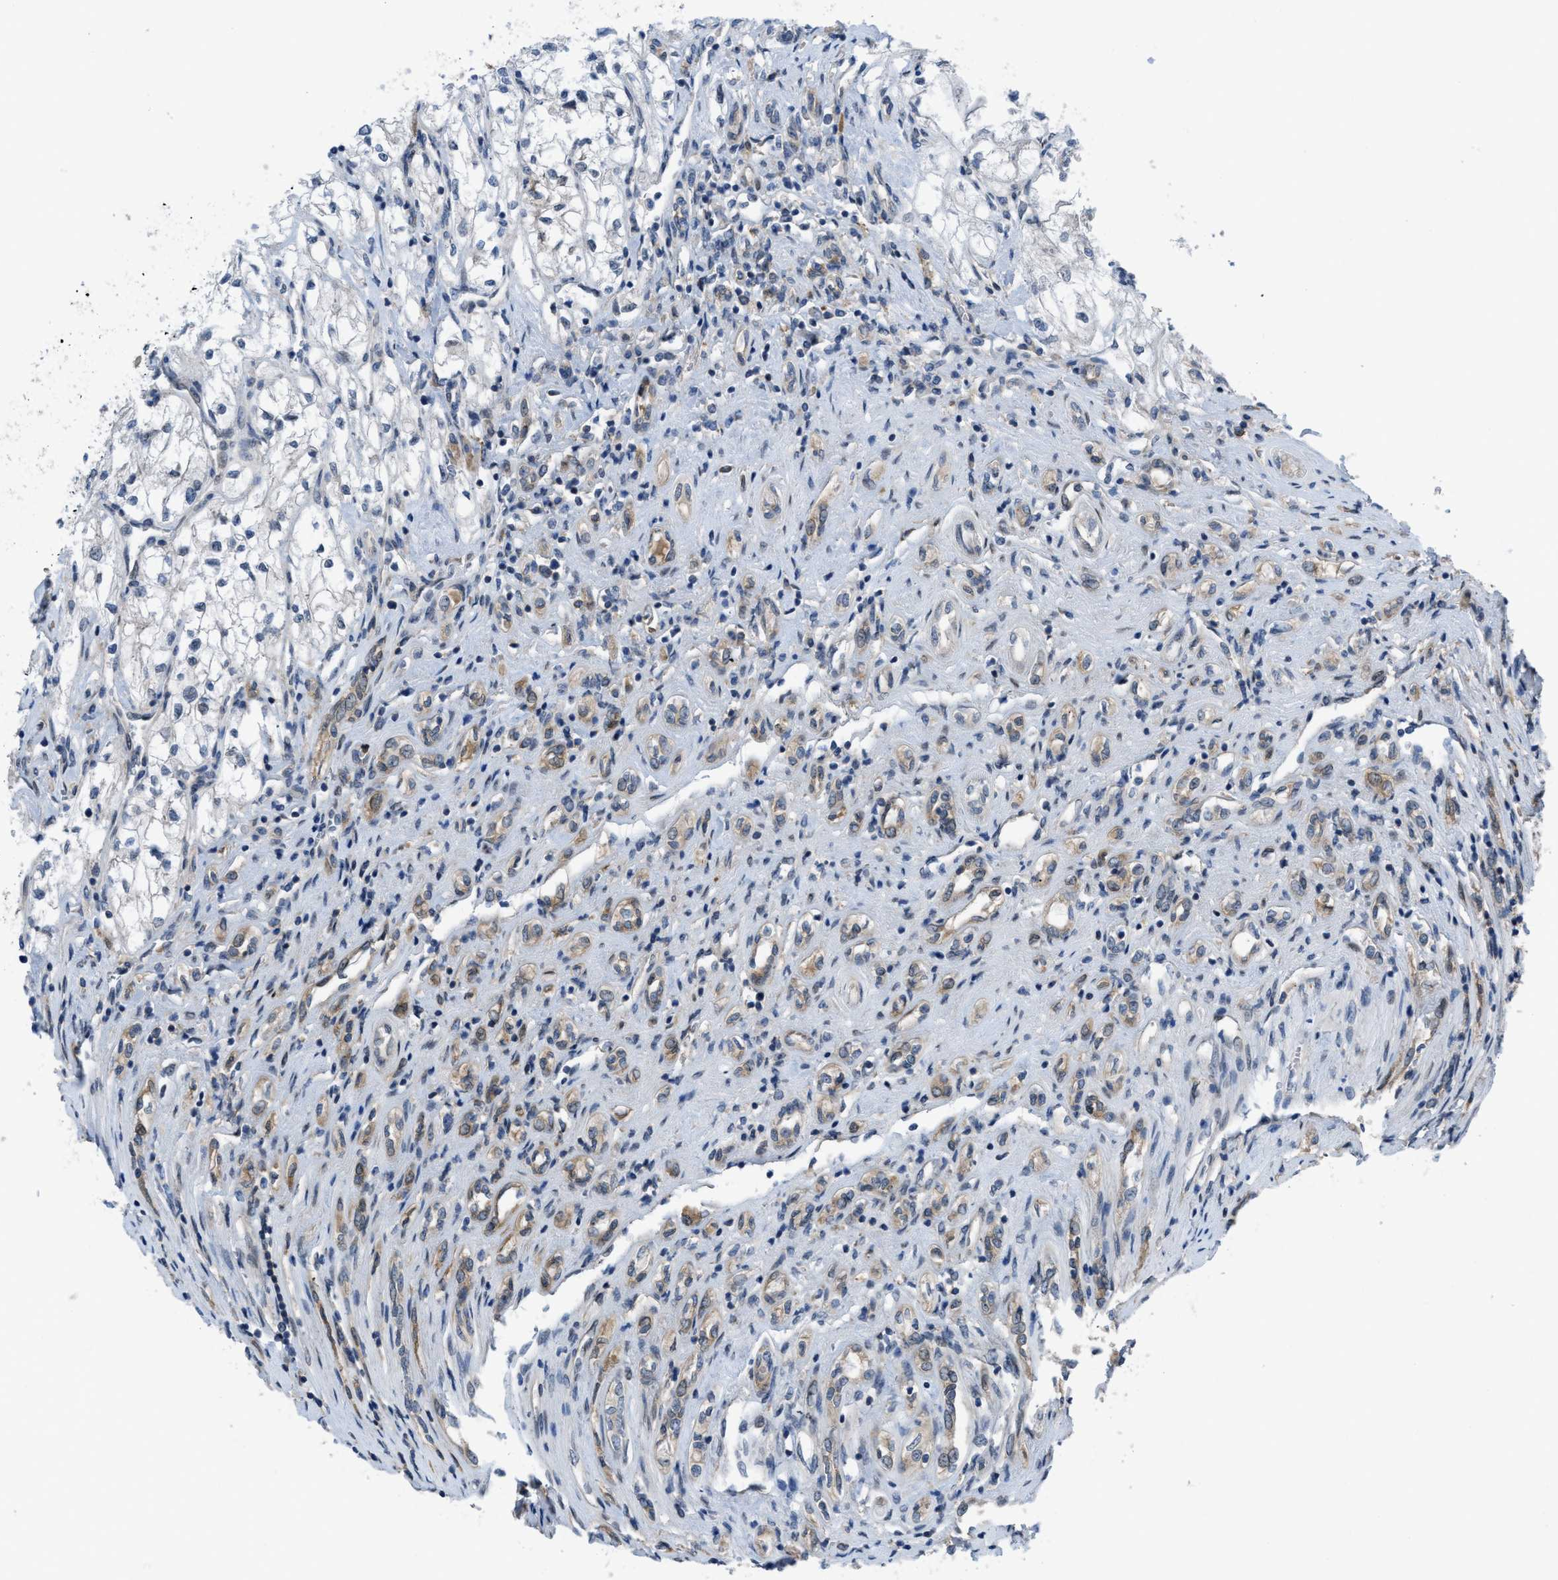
{"staining": {"intensity": "negative", "quantity": "none", "location": "none"}, "tissue": "renal cancer", "cell_type": "Tumor cells", "image_type": "cancer", "snomed": [{"axis": "morphology", "description": "Adenocarcinoma, NOS"}, {"axis": "topography", "description": "Kidney"}], "caption": "There is no significant positivity in tumor cells of adenocarcinoma (renal).", "gene": "MYO18A", "patient": {"sex": "female", "age": 70}}